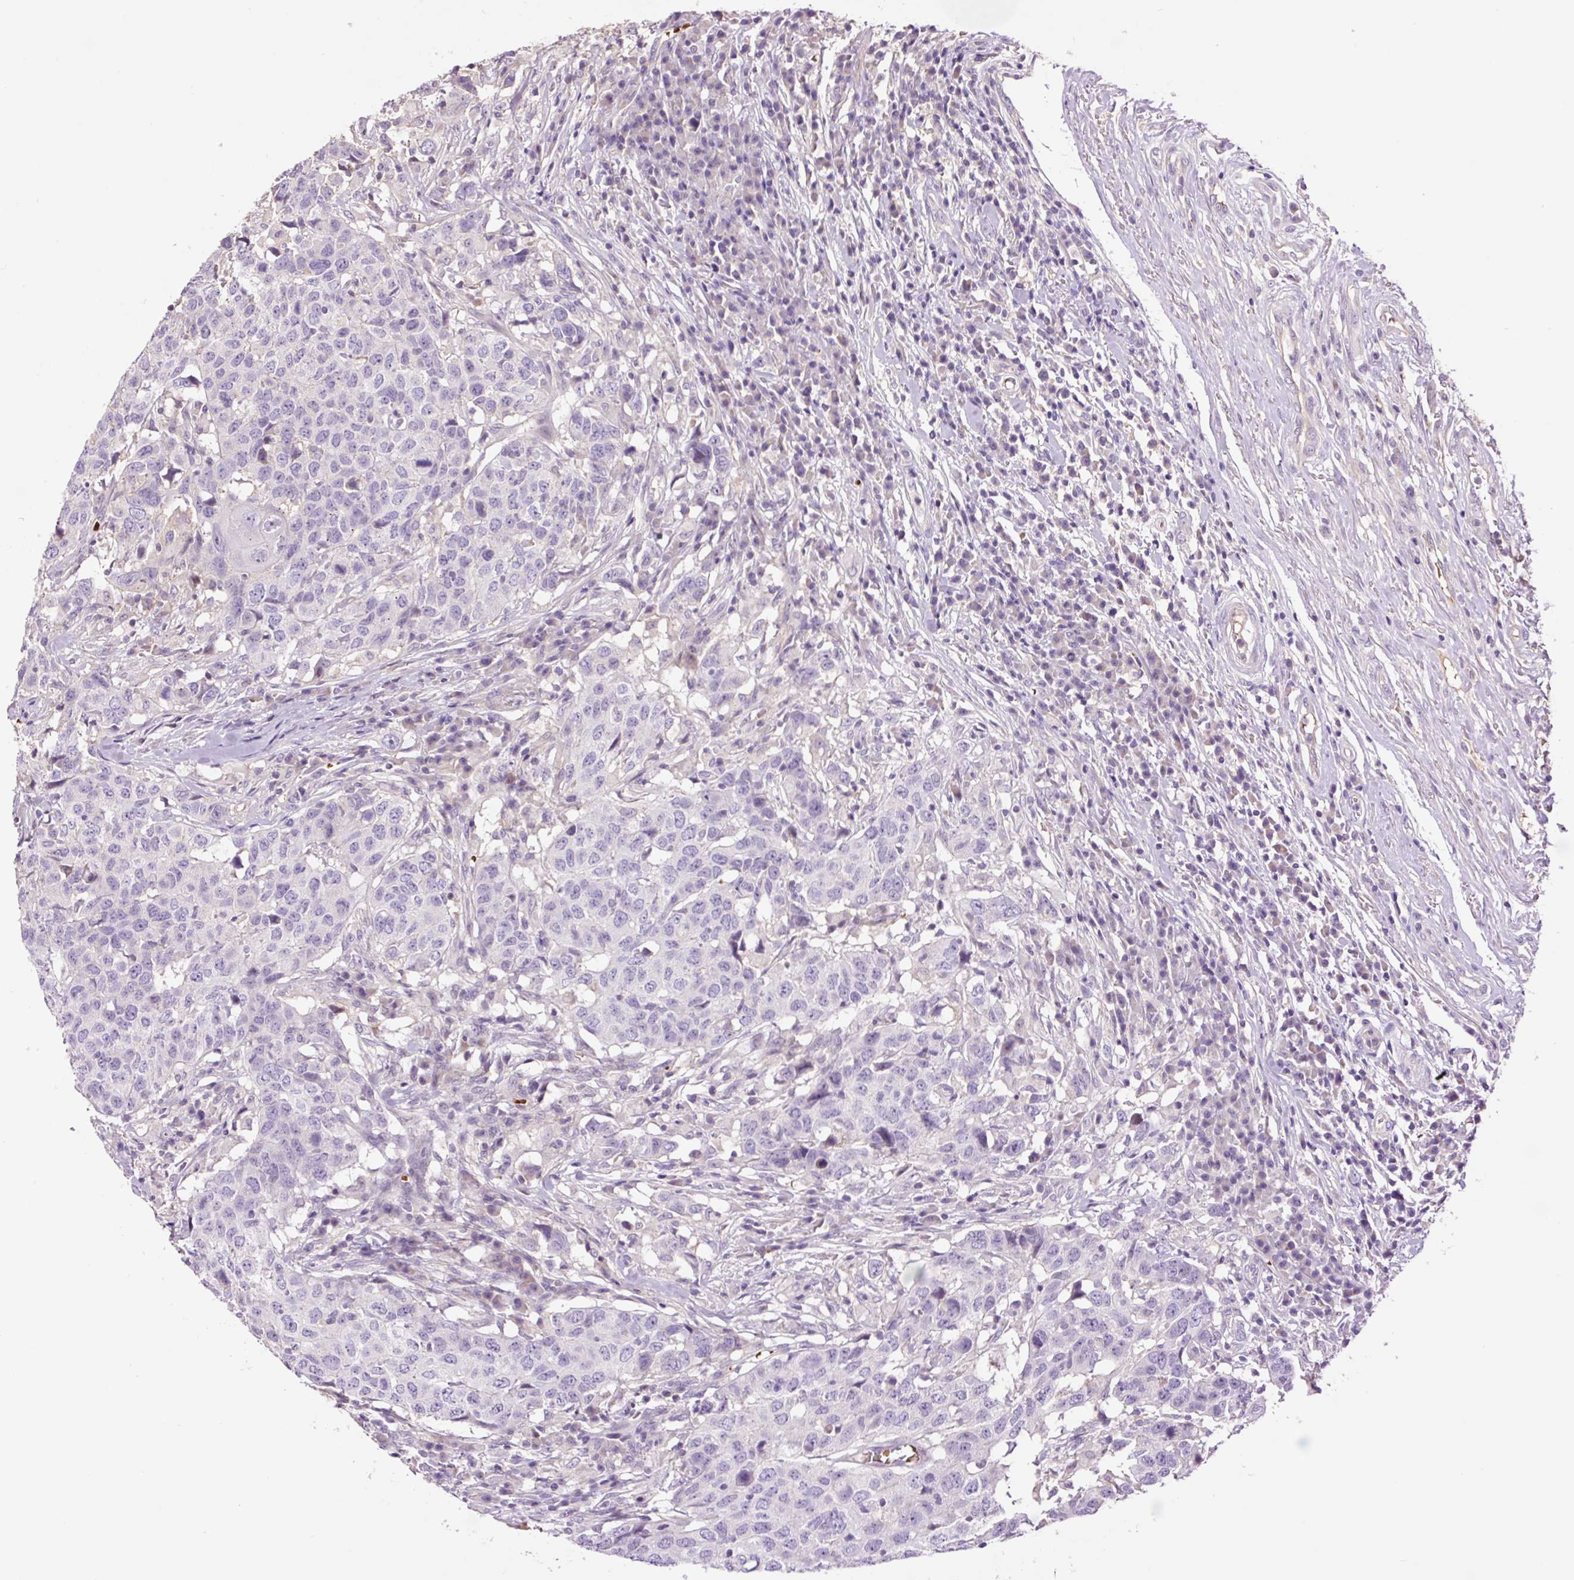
{"staining": {"intensity": "negative", "quantity": "none", "location": "none"}, "tissue": "head and neck cancer", "cell_type": "Tumor cells", "image_type": "cancer", "snomed": [{"axis": "morphology", "description": "Normal tissue, NOS"}, {"axis": "morphology", "description": "Squamous cell carcinoma, NOS"}, {"axis": "topography", "description": "Skeletal muscle"}, {"axis": "topography", "description": "Vascular tissue"}, {"axis": "topography", "description": "Peripheral nerve tissue"}, {"axis": "topography", "description": "Head-Neck"}], "caption": "DAB immunohistochemical staining of head and neck cancer (squamous cell carcinoma) exhibits no significant staining in tumor cells.", "gene": "TMEM235", "patient": {"sex": "male", "age": 66}}